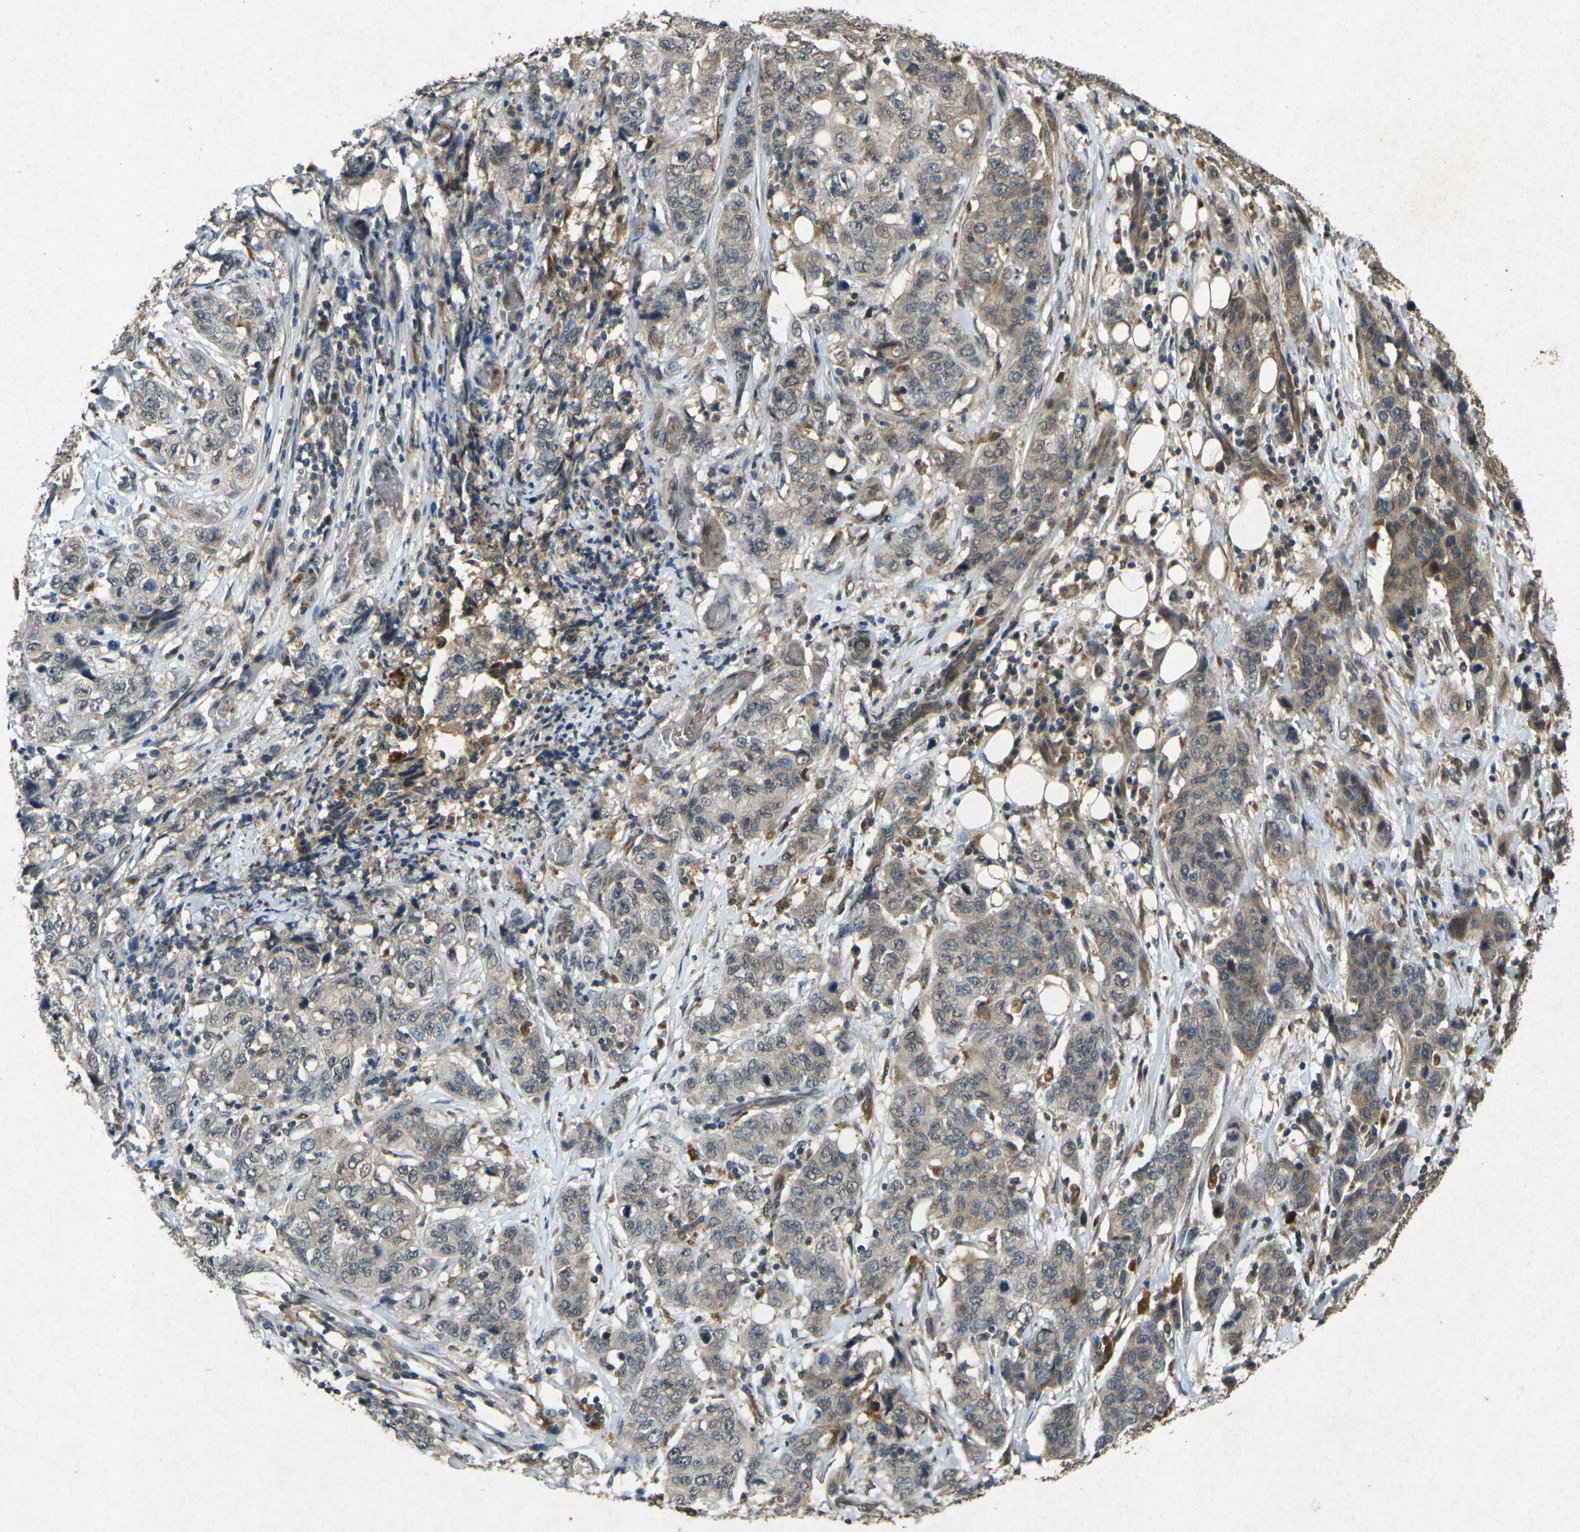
{"staining": {"intensity": "moderate", "quantity": ">75%", "location": "cytoplasmic/membranous"}, "tissue": "stomach cancer", "cell_type": "Tumor cells", "image_type": "cancer", "snomed": [{"axis": "morphology", "description": "Adenocarcinoma, NOS"}, {"axis": "topography", "description": "Stomach"}], "caption": "Immunohistochemical staining of human adenocarcinoma (stomach) reveals medium levels of moderate cytoplasmic/membranous protein staining in approximately >75% of tumor cells. The staining was performed using DAB to visualize the protein expression in brown, while the nuclei were stained in blue with hematoxylin (Magnification: 20x).", "gene": "RGMA", "patient": {"sex": "male", "age": 48}}